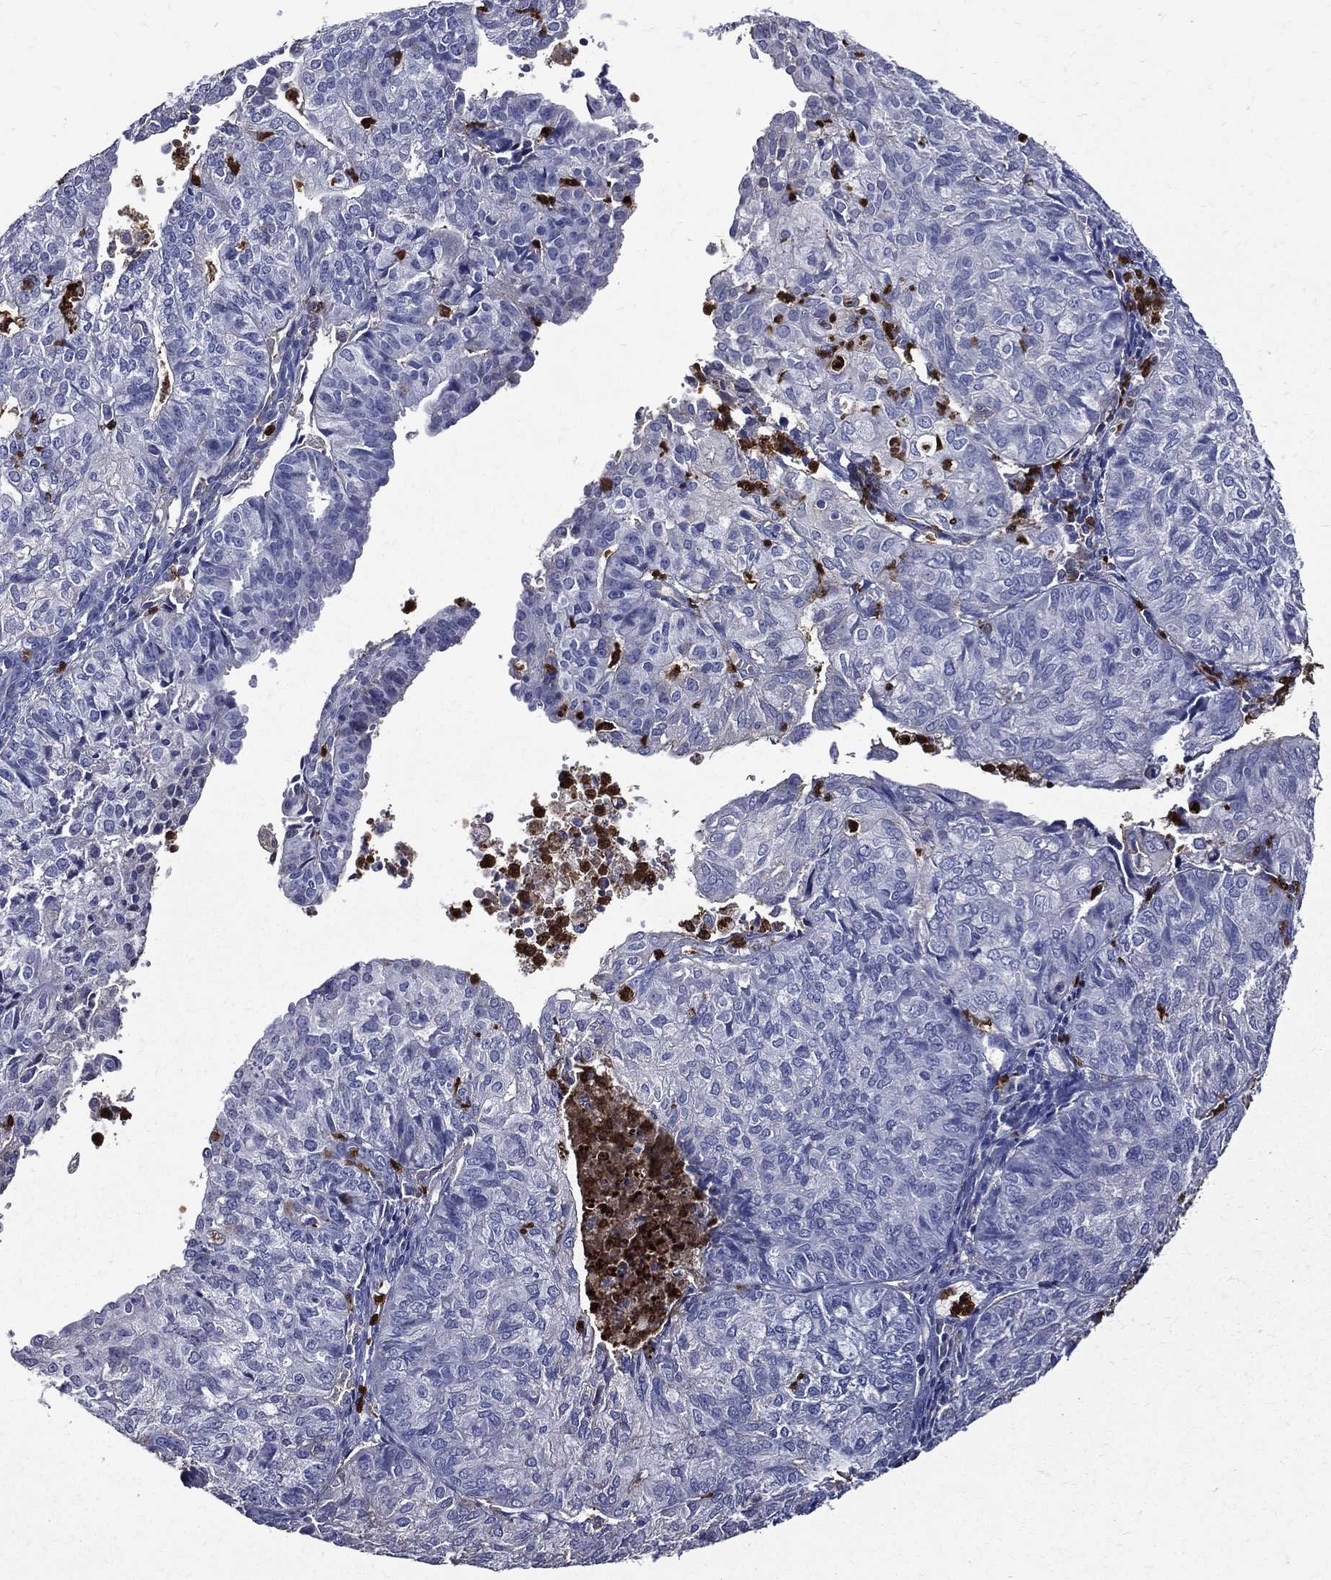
{"staining": {"intensity": "negative", "quantity": "none", "location": "none"}, "tissue": "endometrial cancer", "cell_type": "Tumor cells", "image_type": "cancer", "snomed": [{"axis": "morphology", "description": "Adenocarcinoma, NOS"}, {"axis": "topography", "description": "Endometrium"}], "caption": "This is an immunohistochemistry photomicrograph of human endometrial cancer. There is no staining in tumor cells.", "gene": "GPR171", "patient": {"sex": "female", "age": 82}}